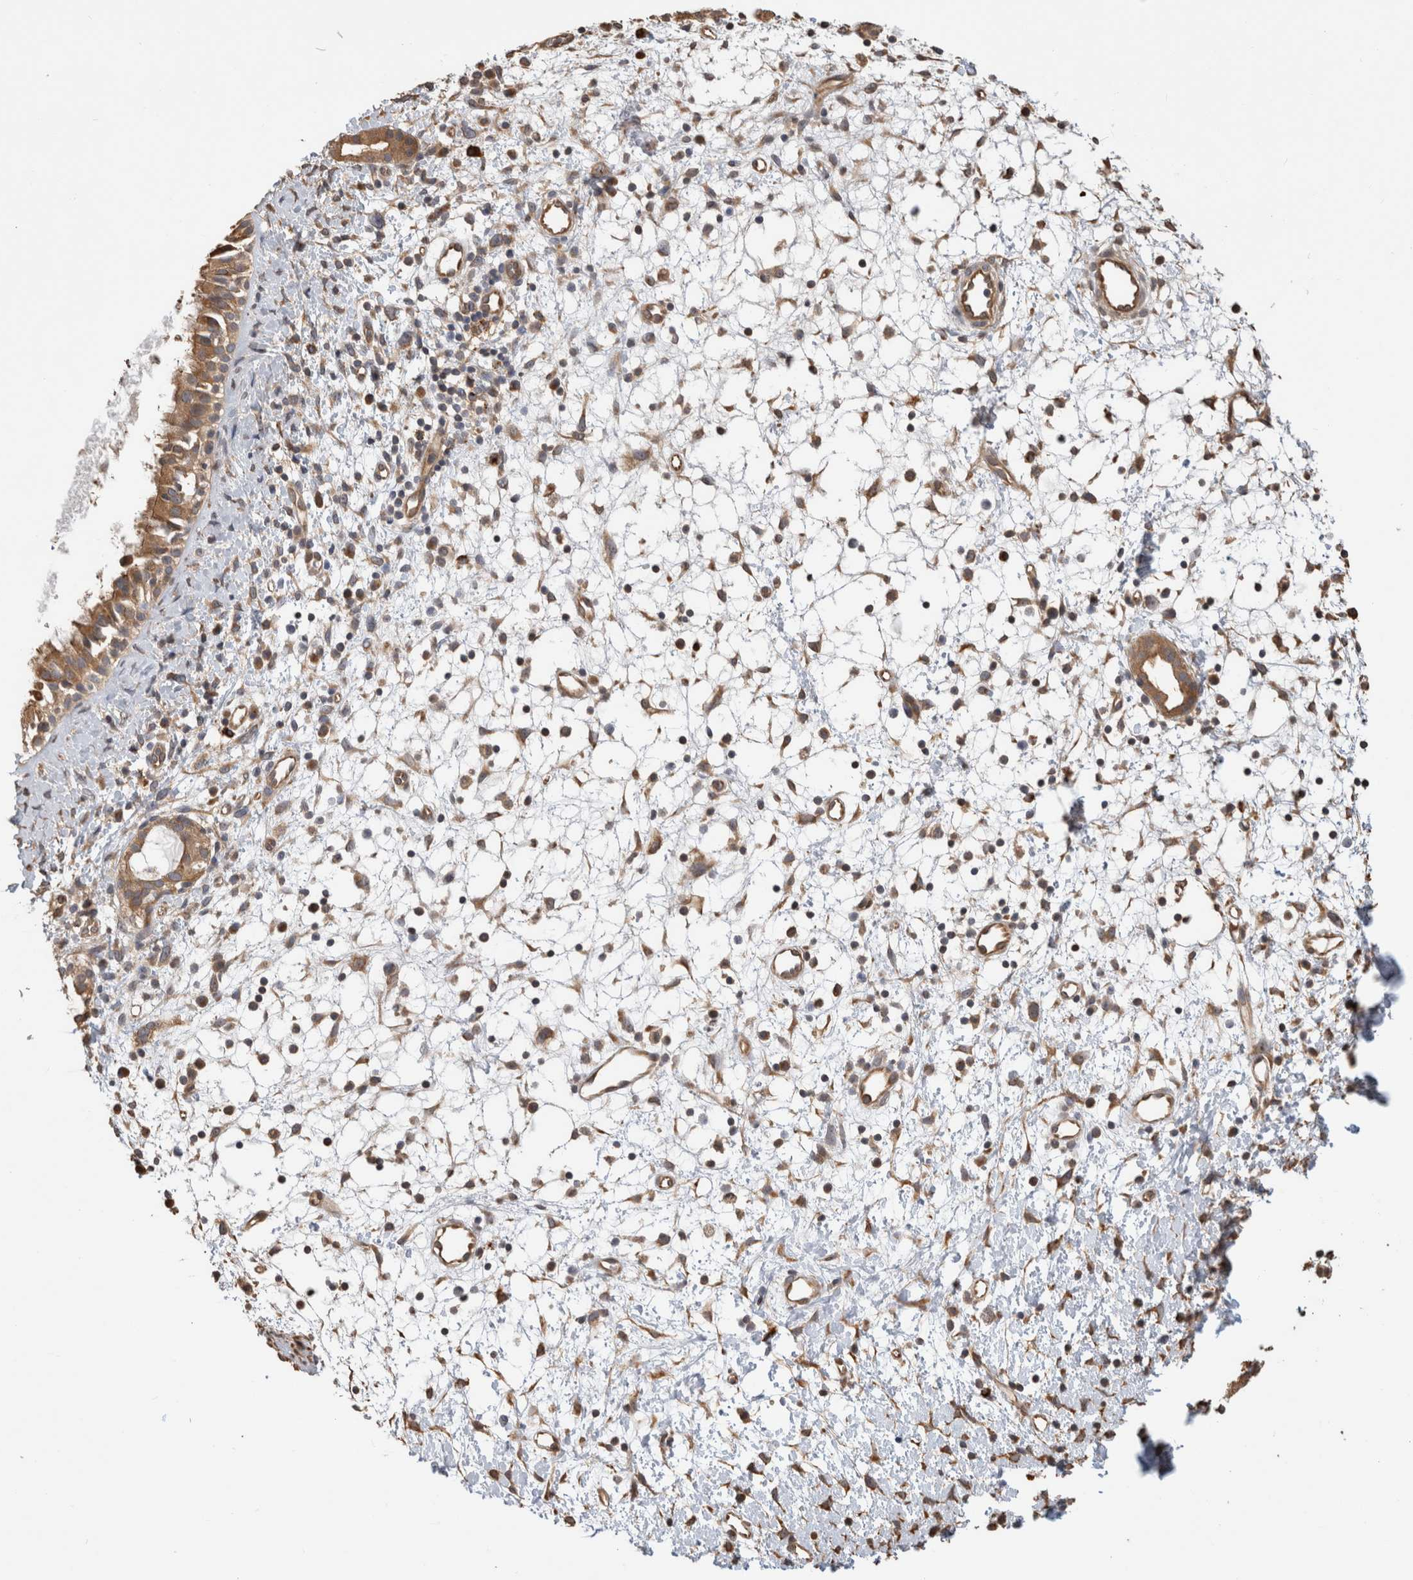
{"staining": {"intensity": "moderate", "quantity": ">75%", "location": "cytoplasmic/membranous"}, "tissue": "nasopharynx", "cell_type": "Respiratory epithelial cells", "image_type": "normal", "snomed": [{"axis": "morphology", "description": "Normal tissue, NOS"}, {"axis": "topography", "description": "Nasopharynx"}], "caption": "Respiratory epithelial cells demonstrate moderate cytoplasmic/membranous expression in about >75% of cells in unremarkable nasopharynx. The staining was performed using DAB, with brown indicating positive protein expression. Nuclei are stained blue with hematoxylin.", "gene": "CLIP1", "patient": {"sex": "male", "age": 22}}